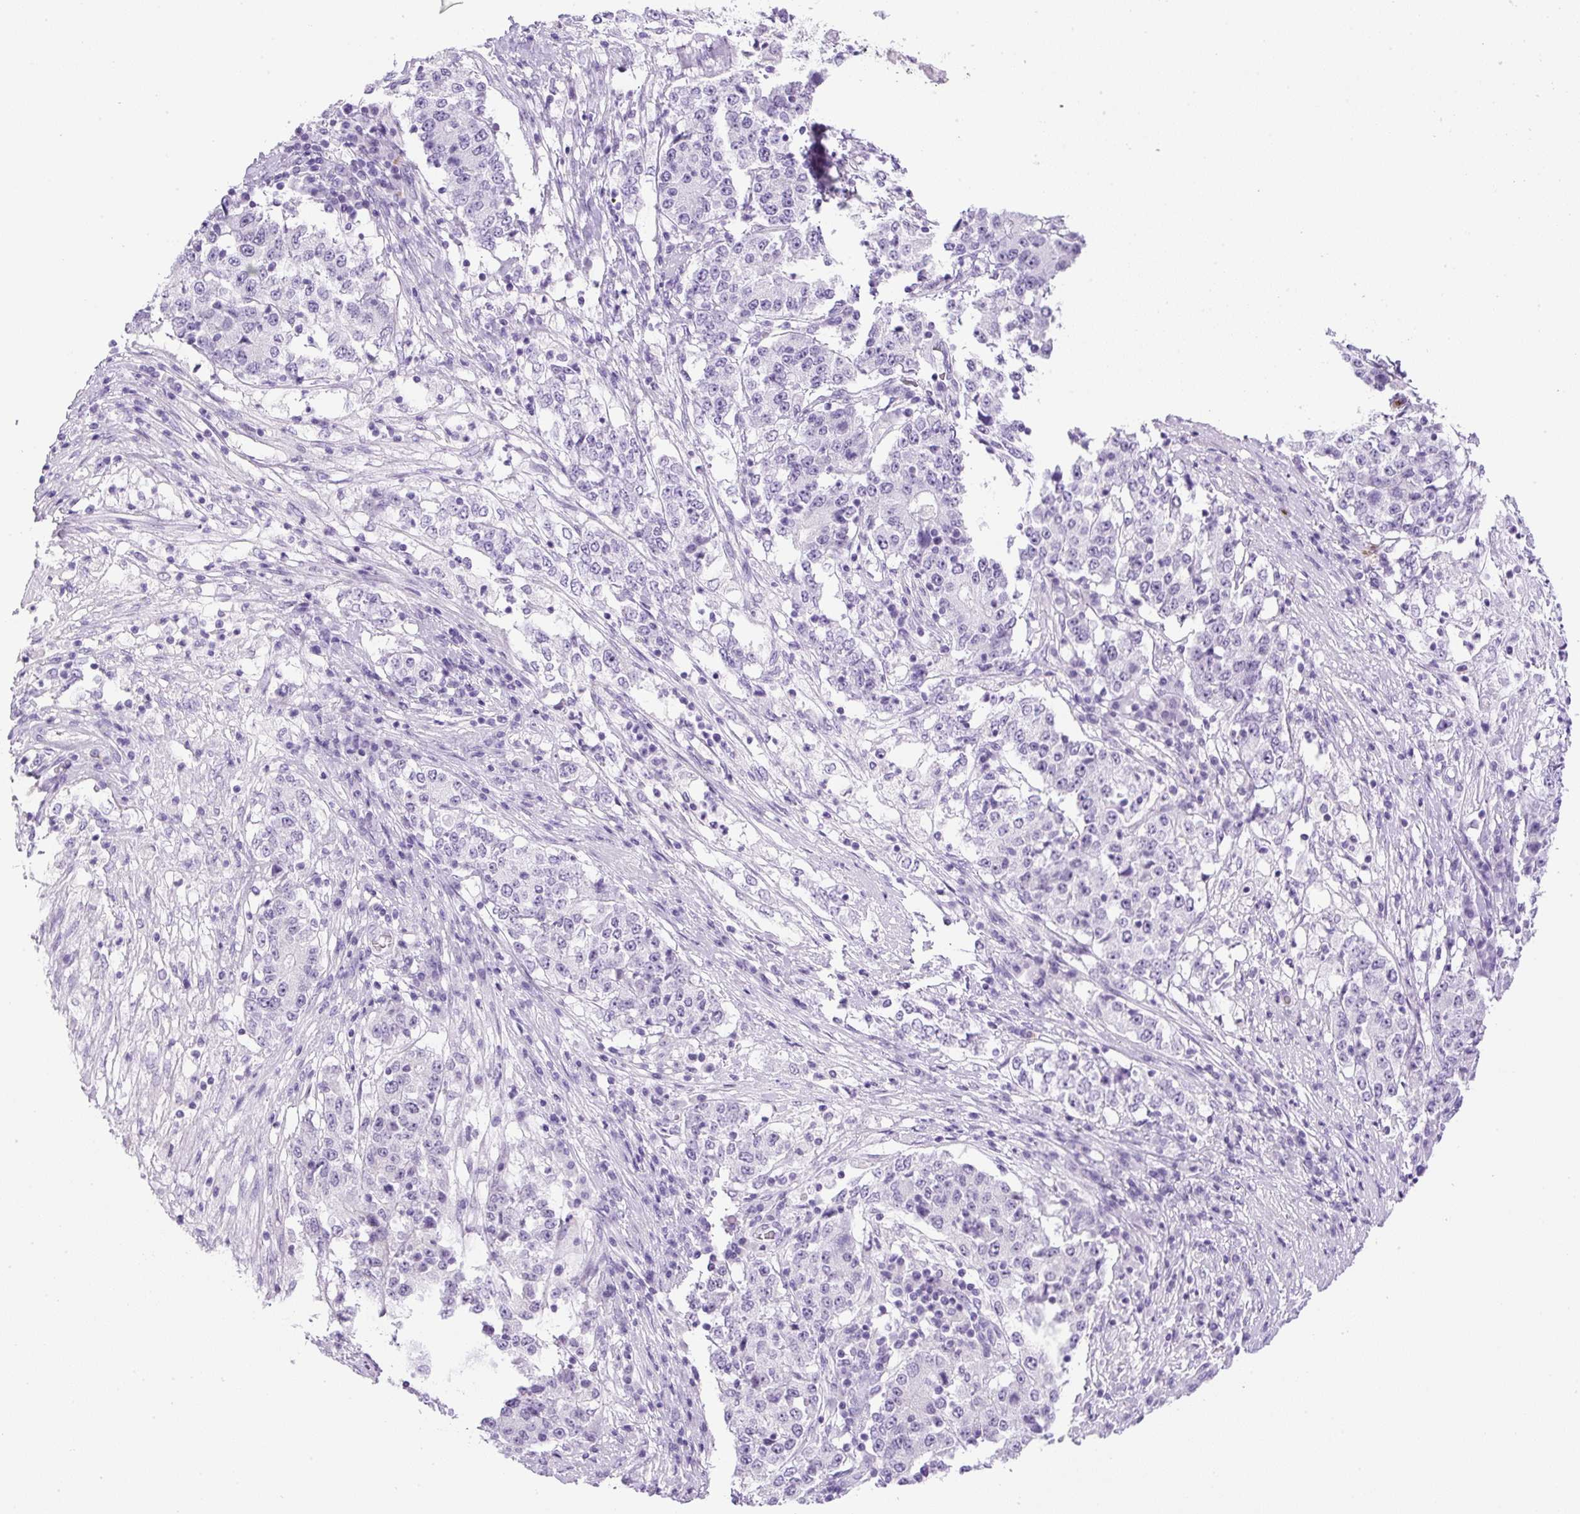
{"staining": {"intensity": "negative", "quantity": "none", "location": "none"}, "tissue": "stomach cancer", "cell_type": "Tumor cells", "image_type": "cancer", "snomed": [{"axis": "morphology", "description": "Adenocarcinoma, NOS"}, {"axis": "topography", "description": "Stomach"}], "caption": "Immunohistochemistry (IHC) image of human stomach adenocarcinoma stained for a protein (brown), which displays no positivity in tumor cells.", "gene": "RHBDD2", "patient": {"sex": "male", "age": 59}}